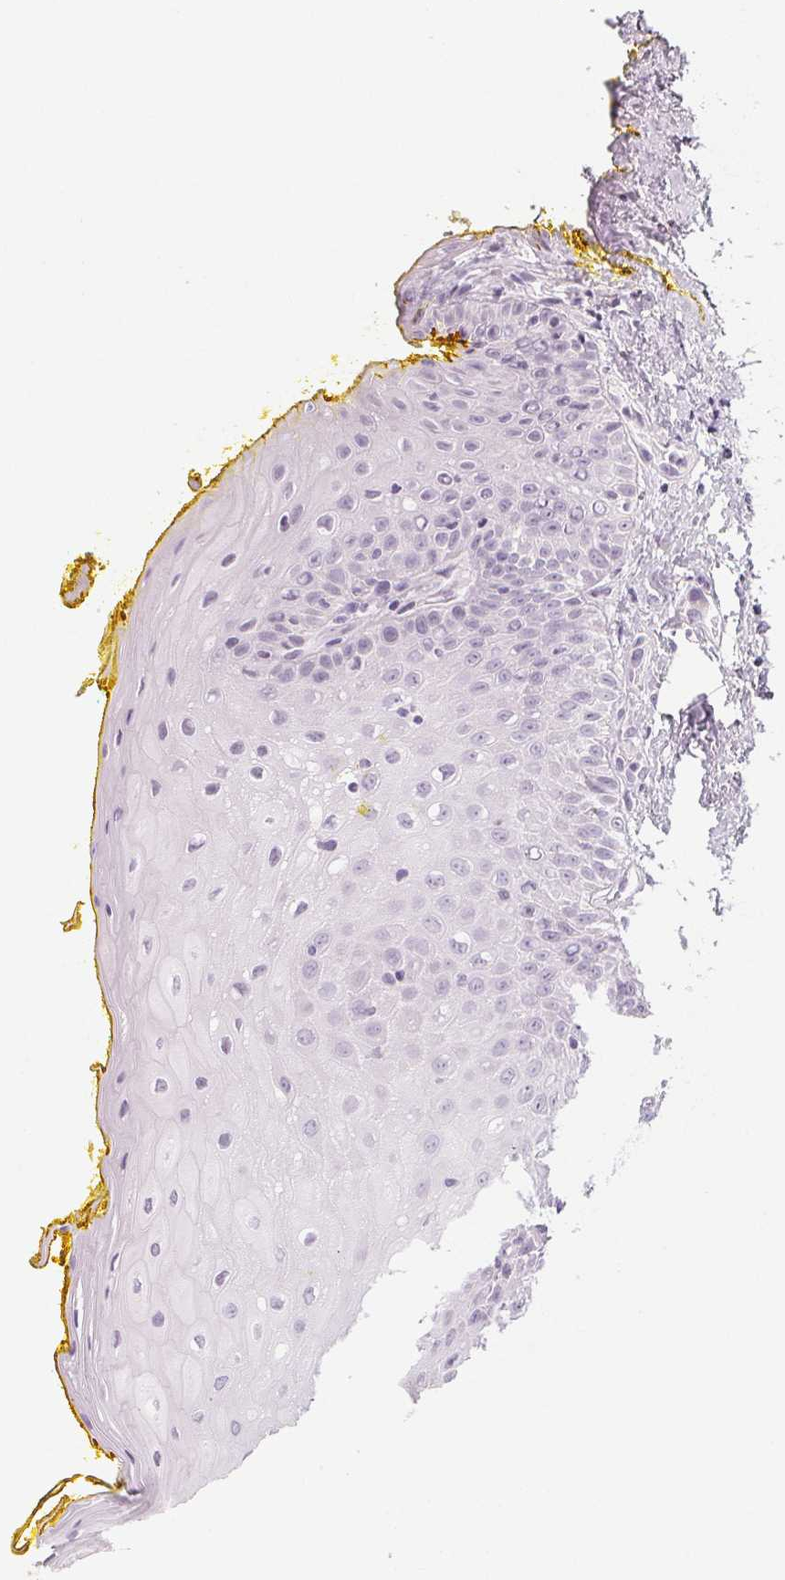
{"staining": {"intensity": "negative", "quantity": "none", "location": "none"}, "tissue": "oral mucosa", "cell_type": "Squamous epithelial cells", "image_type": "normal", "snomed": [{"axis": "morphology", "description": "Normal tissue, NOS"}, {"axis": "morphology", "description": "Squamous cell carcinoma, NOS"}, {"axis": "topography", "description": "Oral tissue"}, {"axis": "topography", "description": "Head-Neck"}], "caption": "Squamous epithelial cells are negative for protein expression in normal human oral mucosa.", "gene": "SH3GL2", "patient": {"sex": "female", "age": 70}}